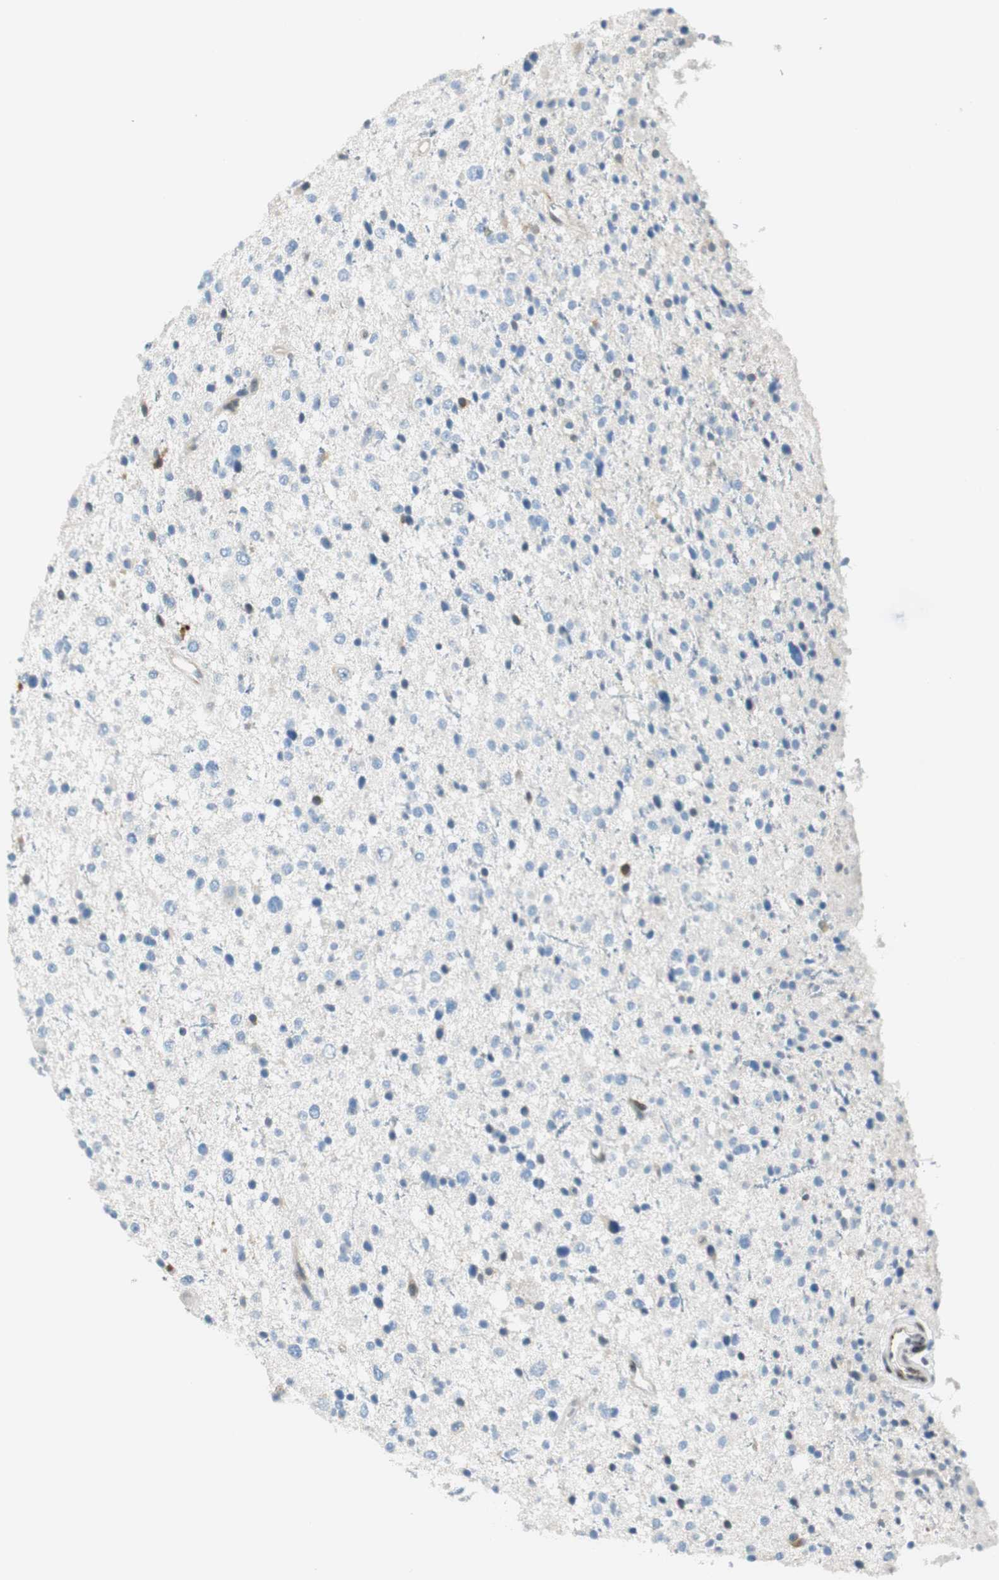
{"staining": {"intensity": "negative", "quantity": "none", "location": "none"}, "tissue": "glioma", "cell_type": "Tumor cells", "image_type": "cancer", "snomed": [{"axis": "morphology", "description": "Glioma, malignant, Low grade"}, {"axis": "topography", "description": "Brain"}], "caption": "Tumor cells show no significant protein positivity in low-grade glioma (malignant).", "gene": "TMEM260", "patient": {"sex": "female", "age": 37}}